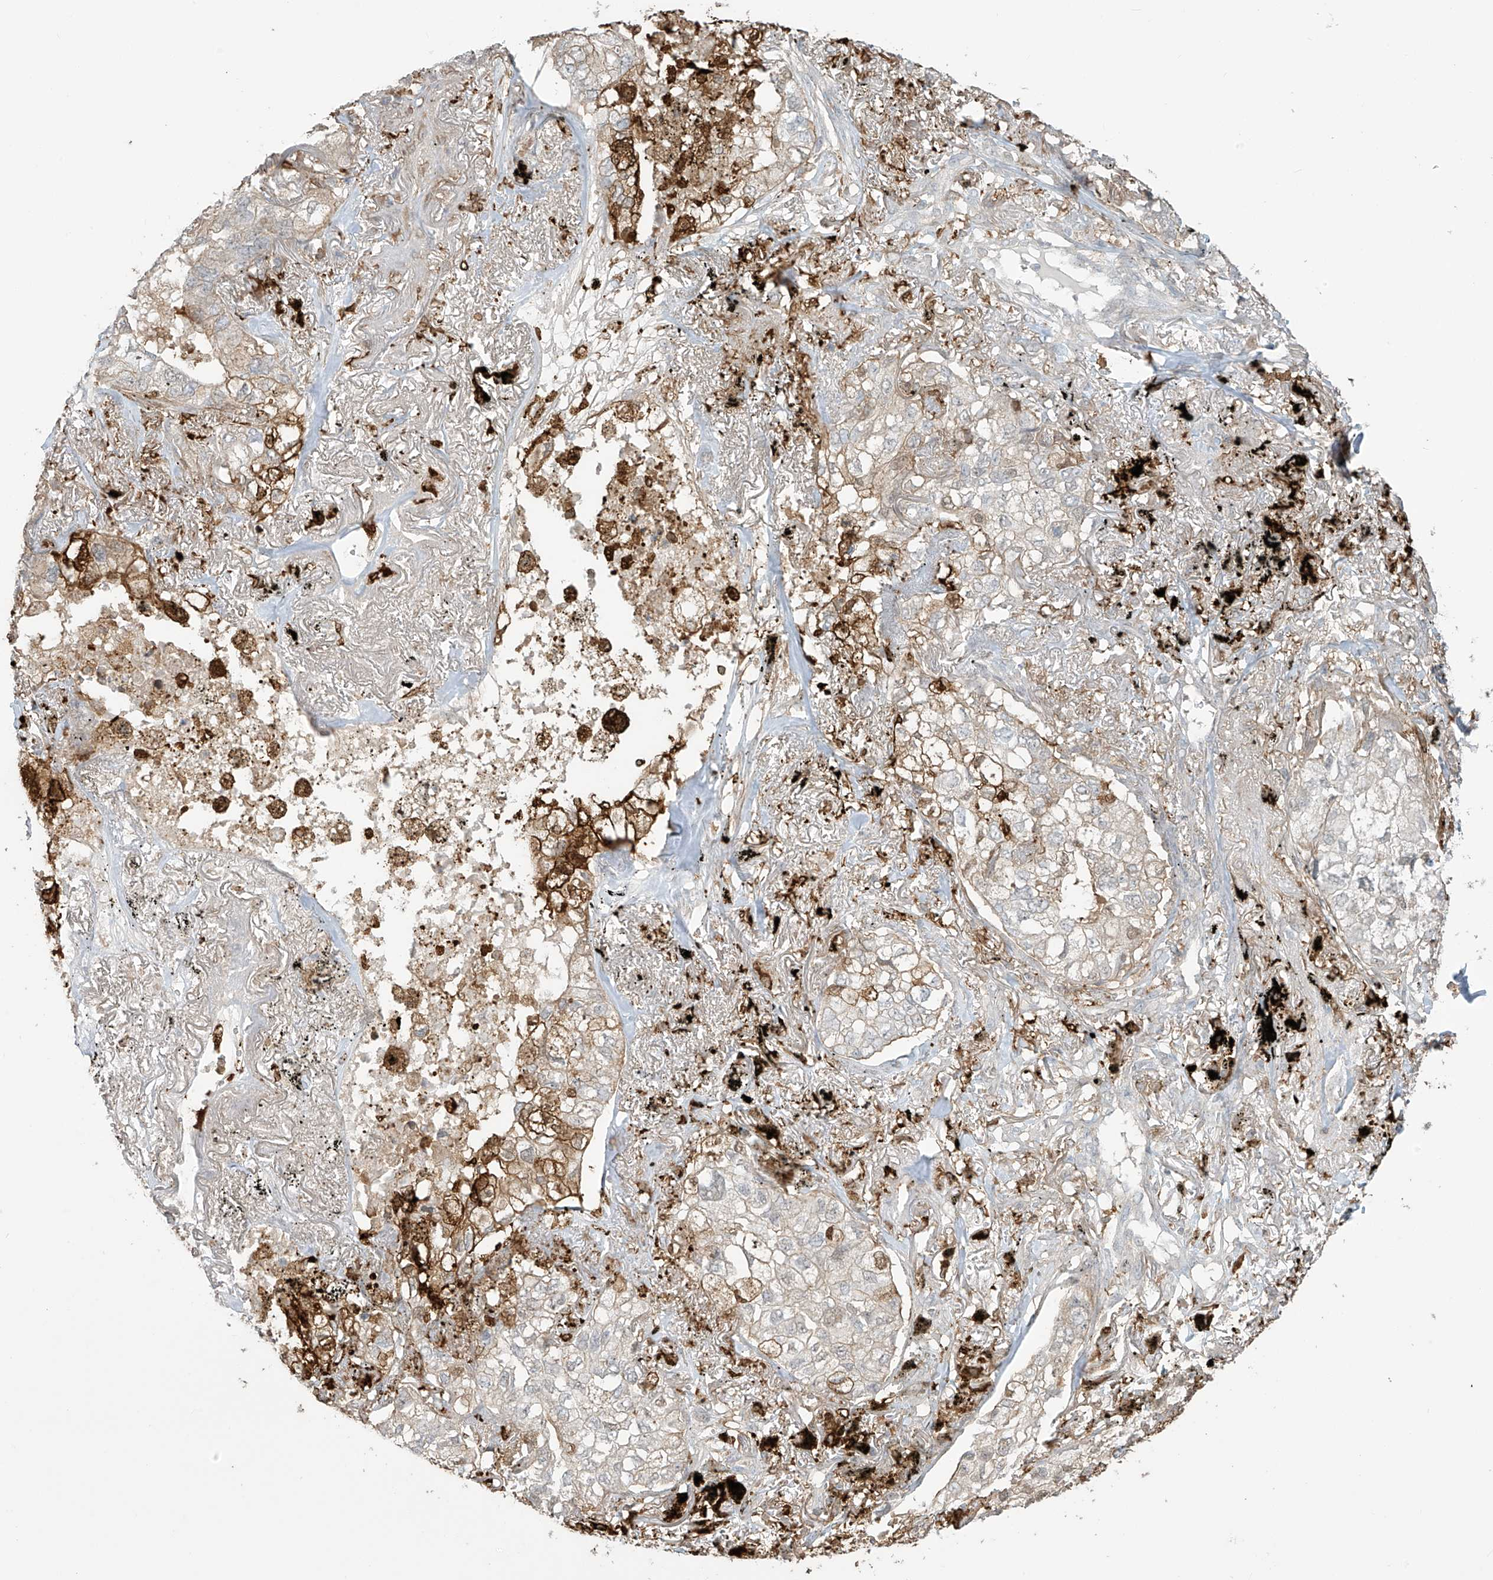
{"staining": {"intensity": "moderate", "quantity": "<25%", "location": "cytoplasmic/membranous"}, "tissue": "lung cancer", "cell_type": "Tumor cells", "image_type": "cancer", "snomed": [{"axis": "morphology", "description": "Adenocarcinoma, NOS"}, {"axis": "topography", "description": "Lung"}], "caption": "Immunohistochemical staining of human lung cancer (adenocarcinoma) reveals low levels of moderate cytoplasmic/membranous expression in about <25% of tumor cells.", "gene": "TAGAP", "patient": {"sex": "male", "age": 65}}